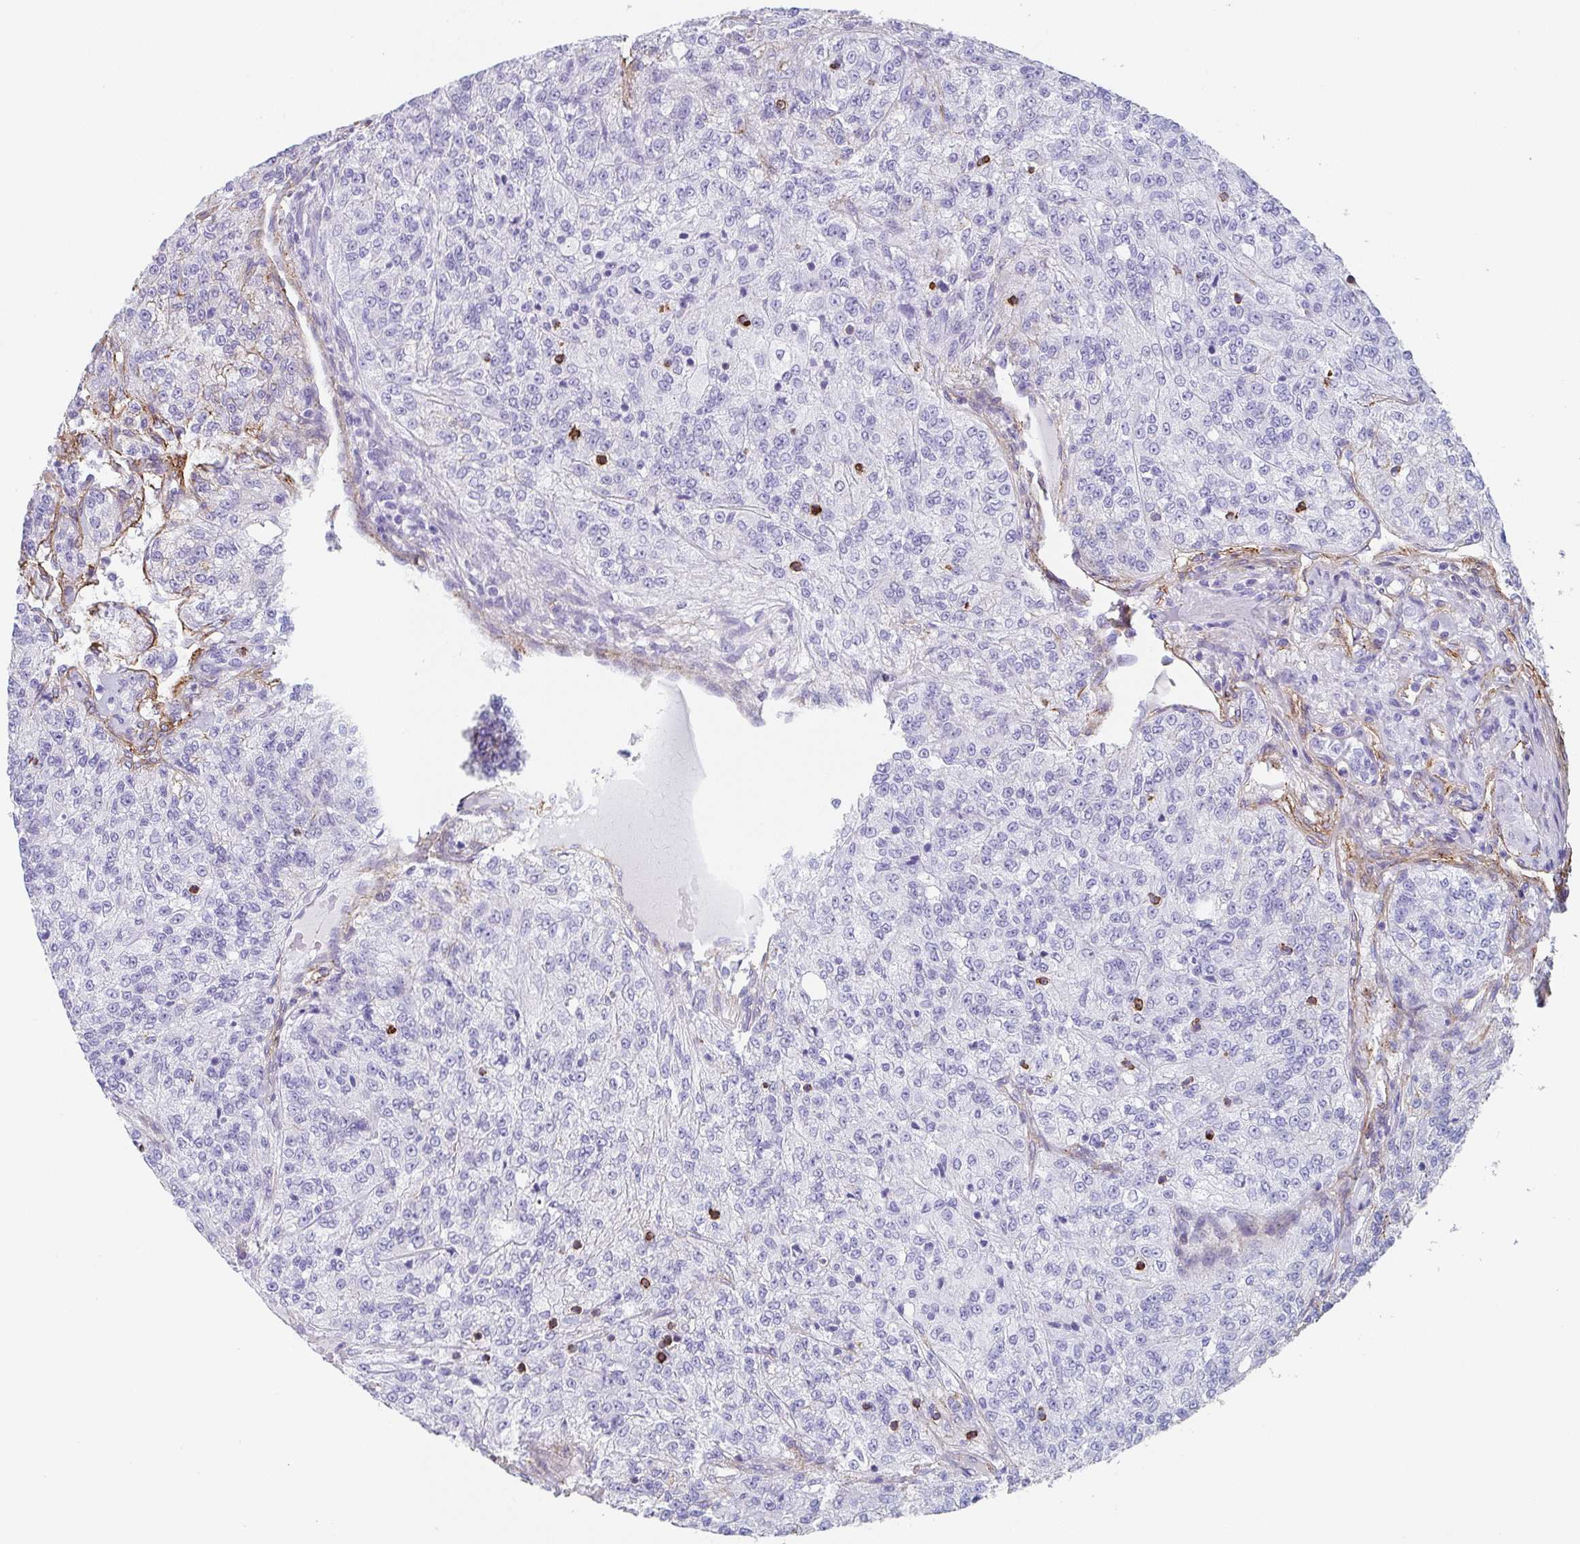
{"staining": {"intensity": "negative", "quantity": "none", "location": "none"}, "tissue": "renal cancer", "cell_type": "Tumor cells", "image_type": "cancer", "snomed": [{"axis": "morphology", "description": "Adenocarcinoma, NOS"}, {"axis": "topography", "description": "Kidney"}], "caption": "DAB immunohistochemical staining of human renal cancer demonstrates no significant positivity in tumor cells.", "gene": "DBN1", "patient": {"sex": "female", "age": 63}}